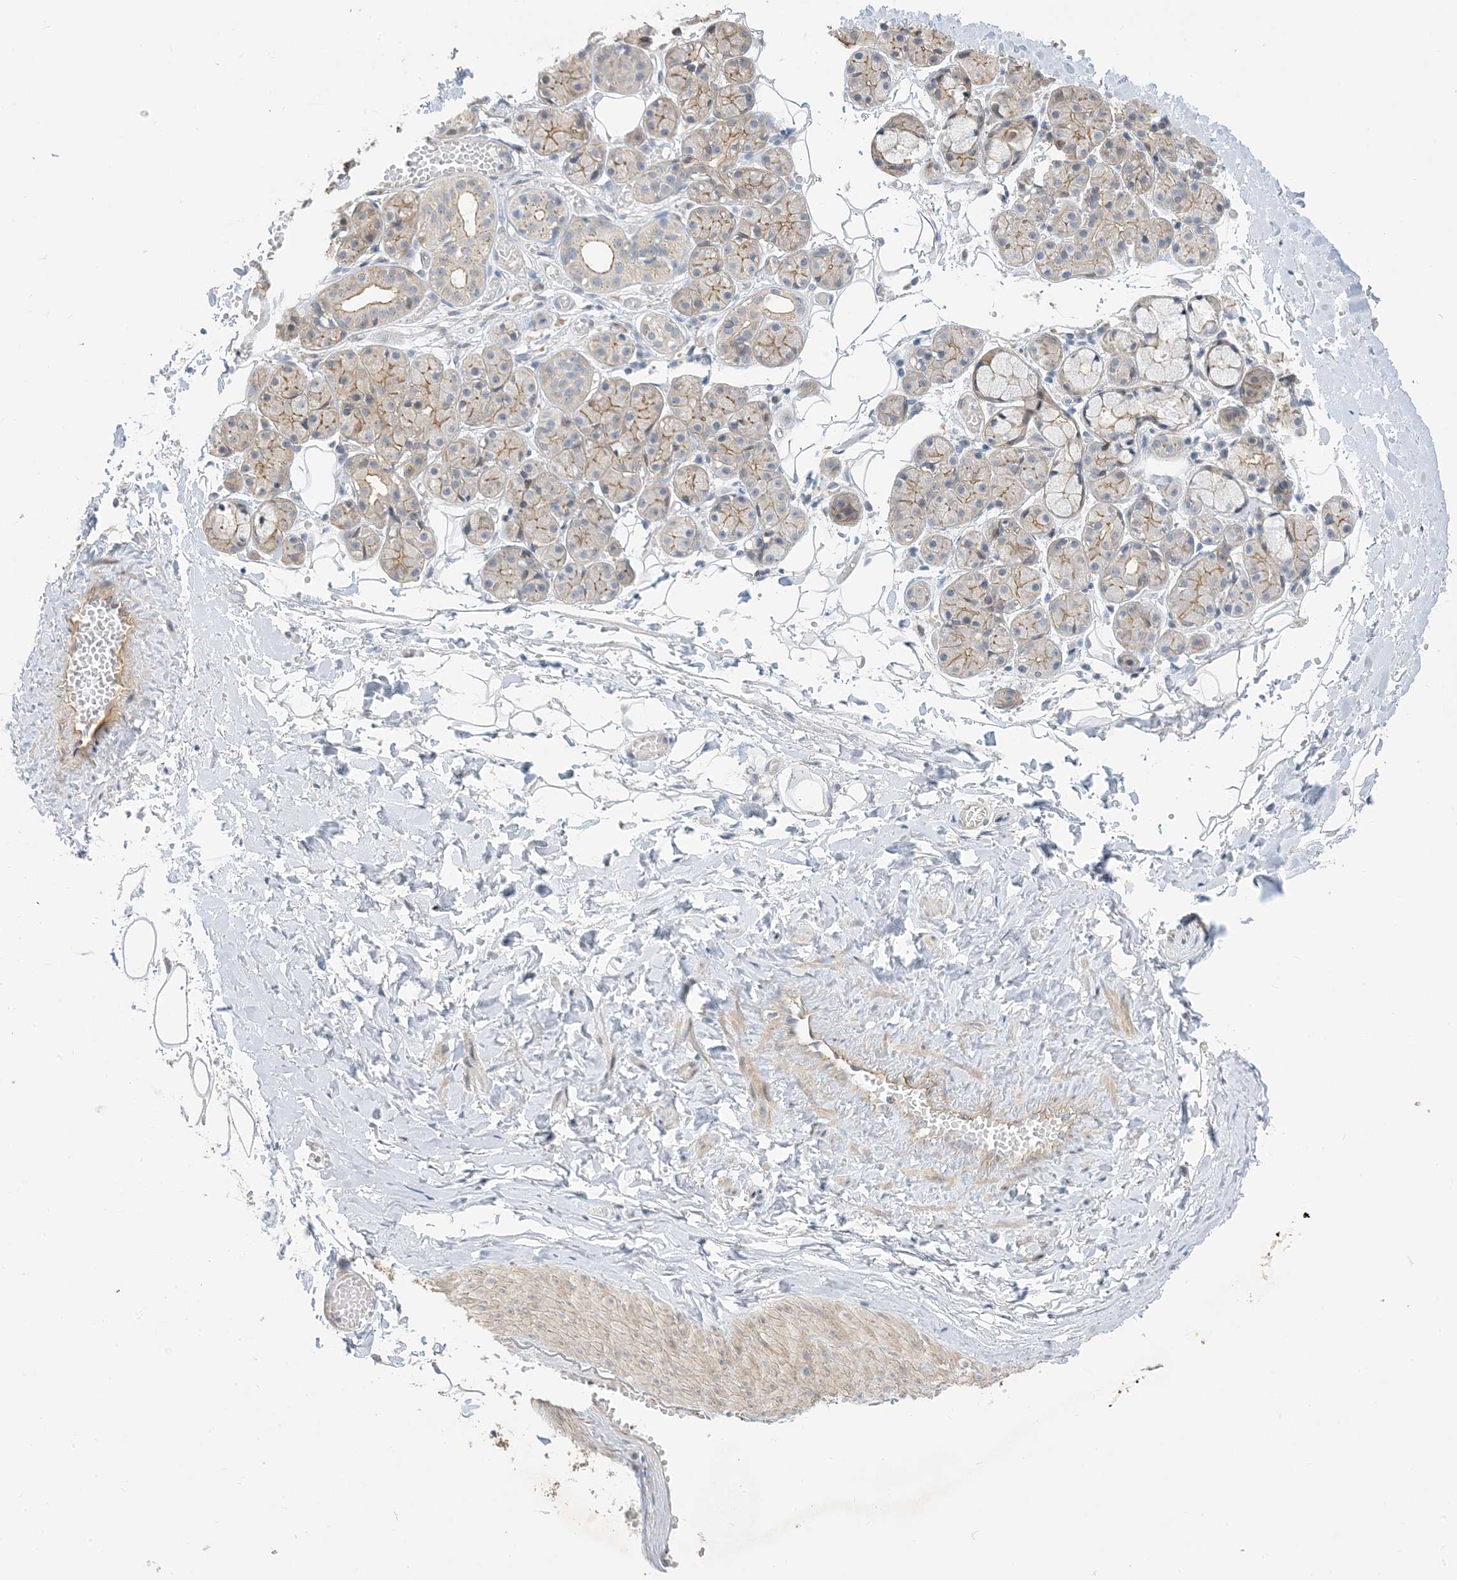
{"staining": {"intensity": "moderate", "quantity": "25%-75%", "location": "cytoplasmic/membranous"}, "tissue": "salivary gland", "cell_type": "Glandular cells", "image_type": "normal", "snomed": [{"axis": "morphology", "description": "Normal tissue, NOS"}, {"axis": "topography", "description": "Salivary gland"}], "caption": "A high-resolution histopathology image shows IHC staining of unremarkable salivary gland, which shows moderate cytoplasmic/membranous positivity in about 25%-75% of glandular cells.", "gene": "IL36B", "patient": {"sex": "male", "age": 63}}